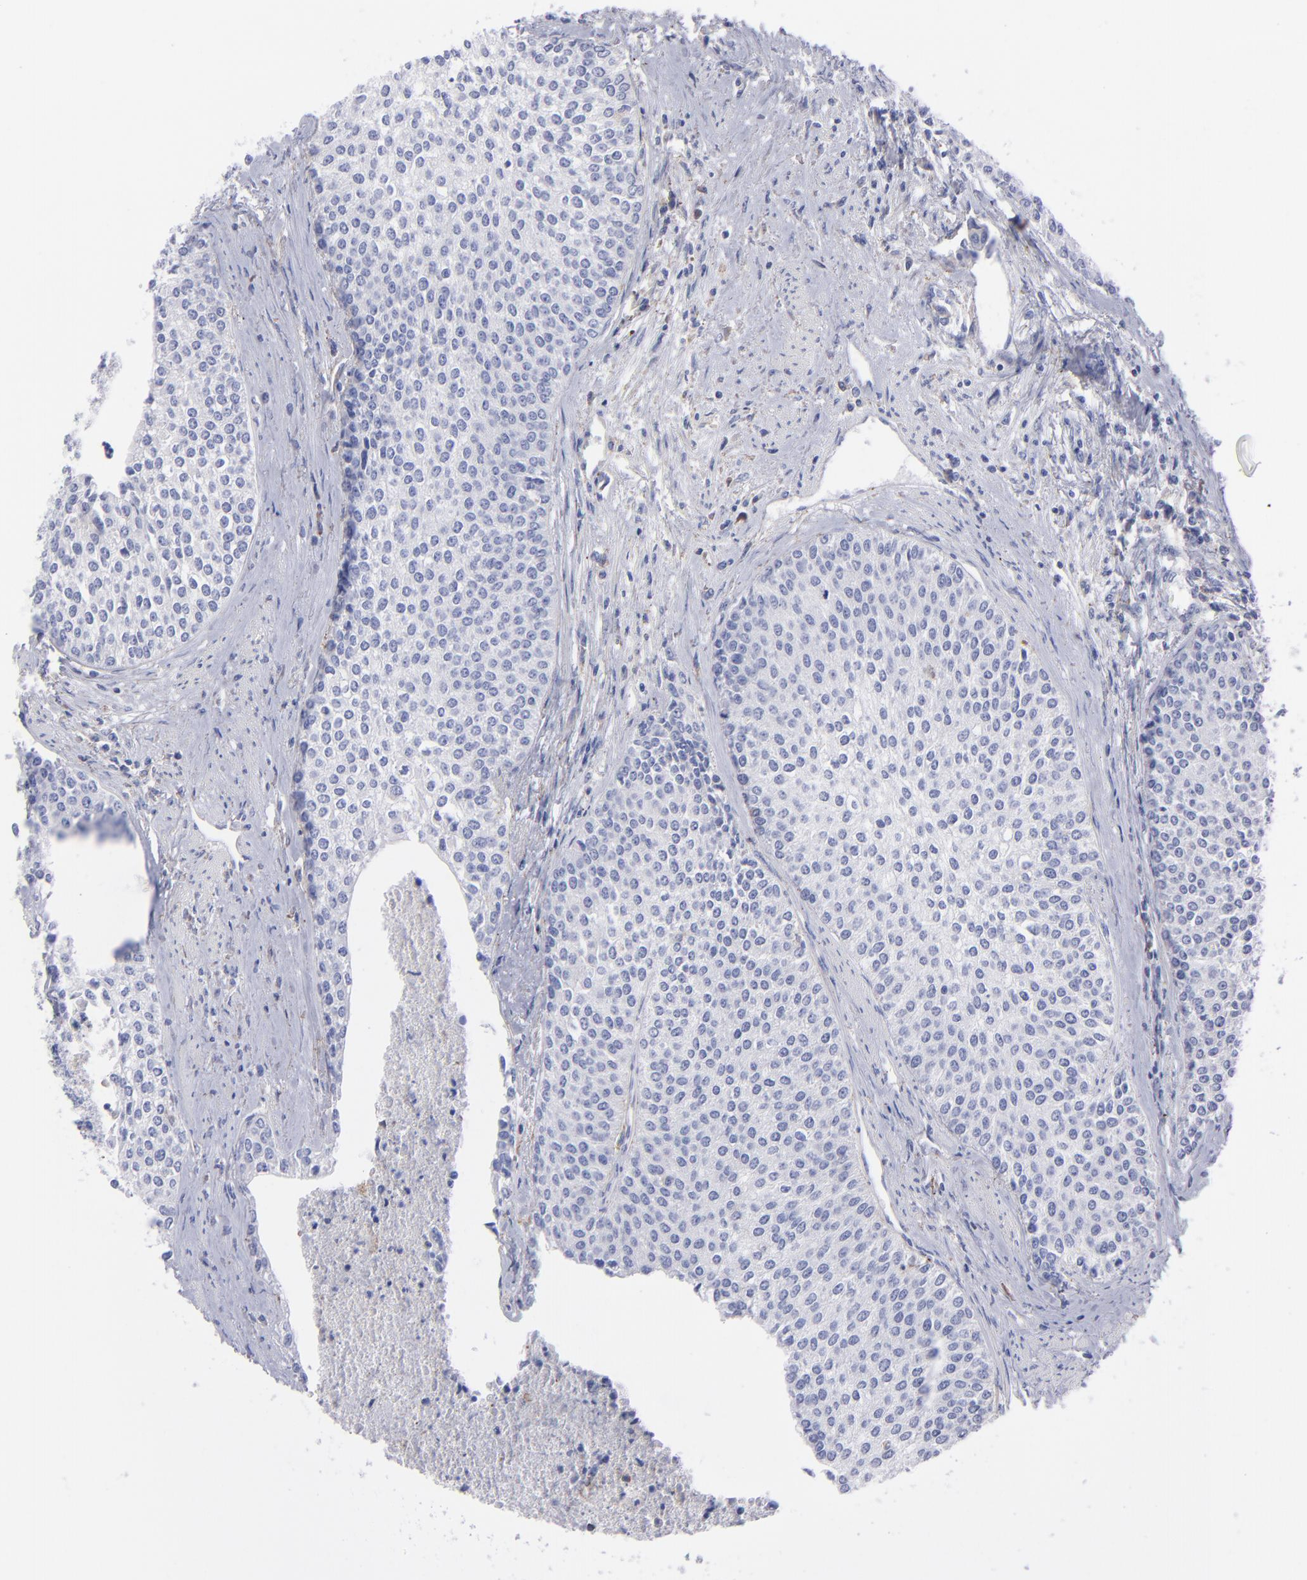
{"staining": {"intensity": "negative", "quantity": "none", "location": "none"}, "tissue": "urothelial cancer", "cell_type": "Tumor cells", "image_type": "cancer", "snomed": [{"axis": "morphology", "description": "Urothelial carcinoma, Low grade"}, {"axis": "topography", "description": "Urinary bladder"}], "caption": "IHC photomicrograph of neoplastic tissue: human urothelial cancer stained with DAB demonstrates no significant protein staining in tumor cells. (DAB IHC visualized using brightfield microscopy, high magnification).", "gene": "MFGE8", "patient": {"sex": "female", "age": 73}}